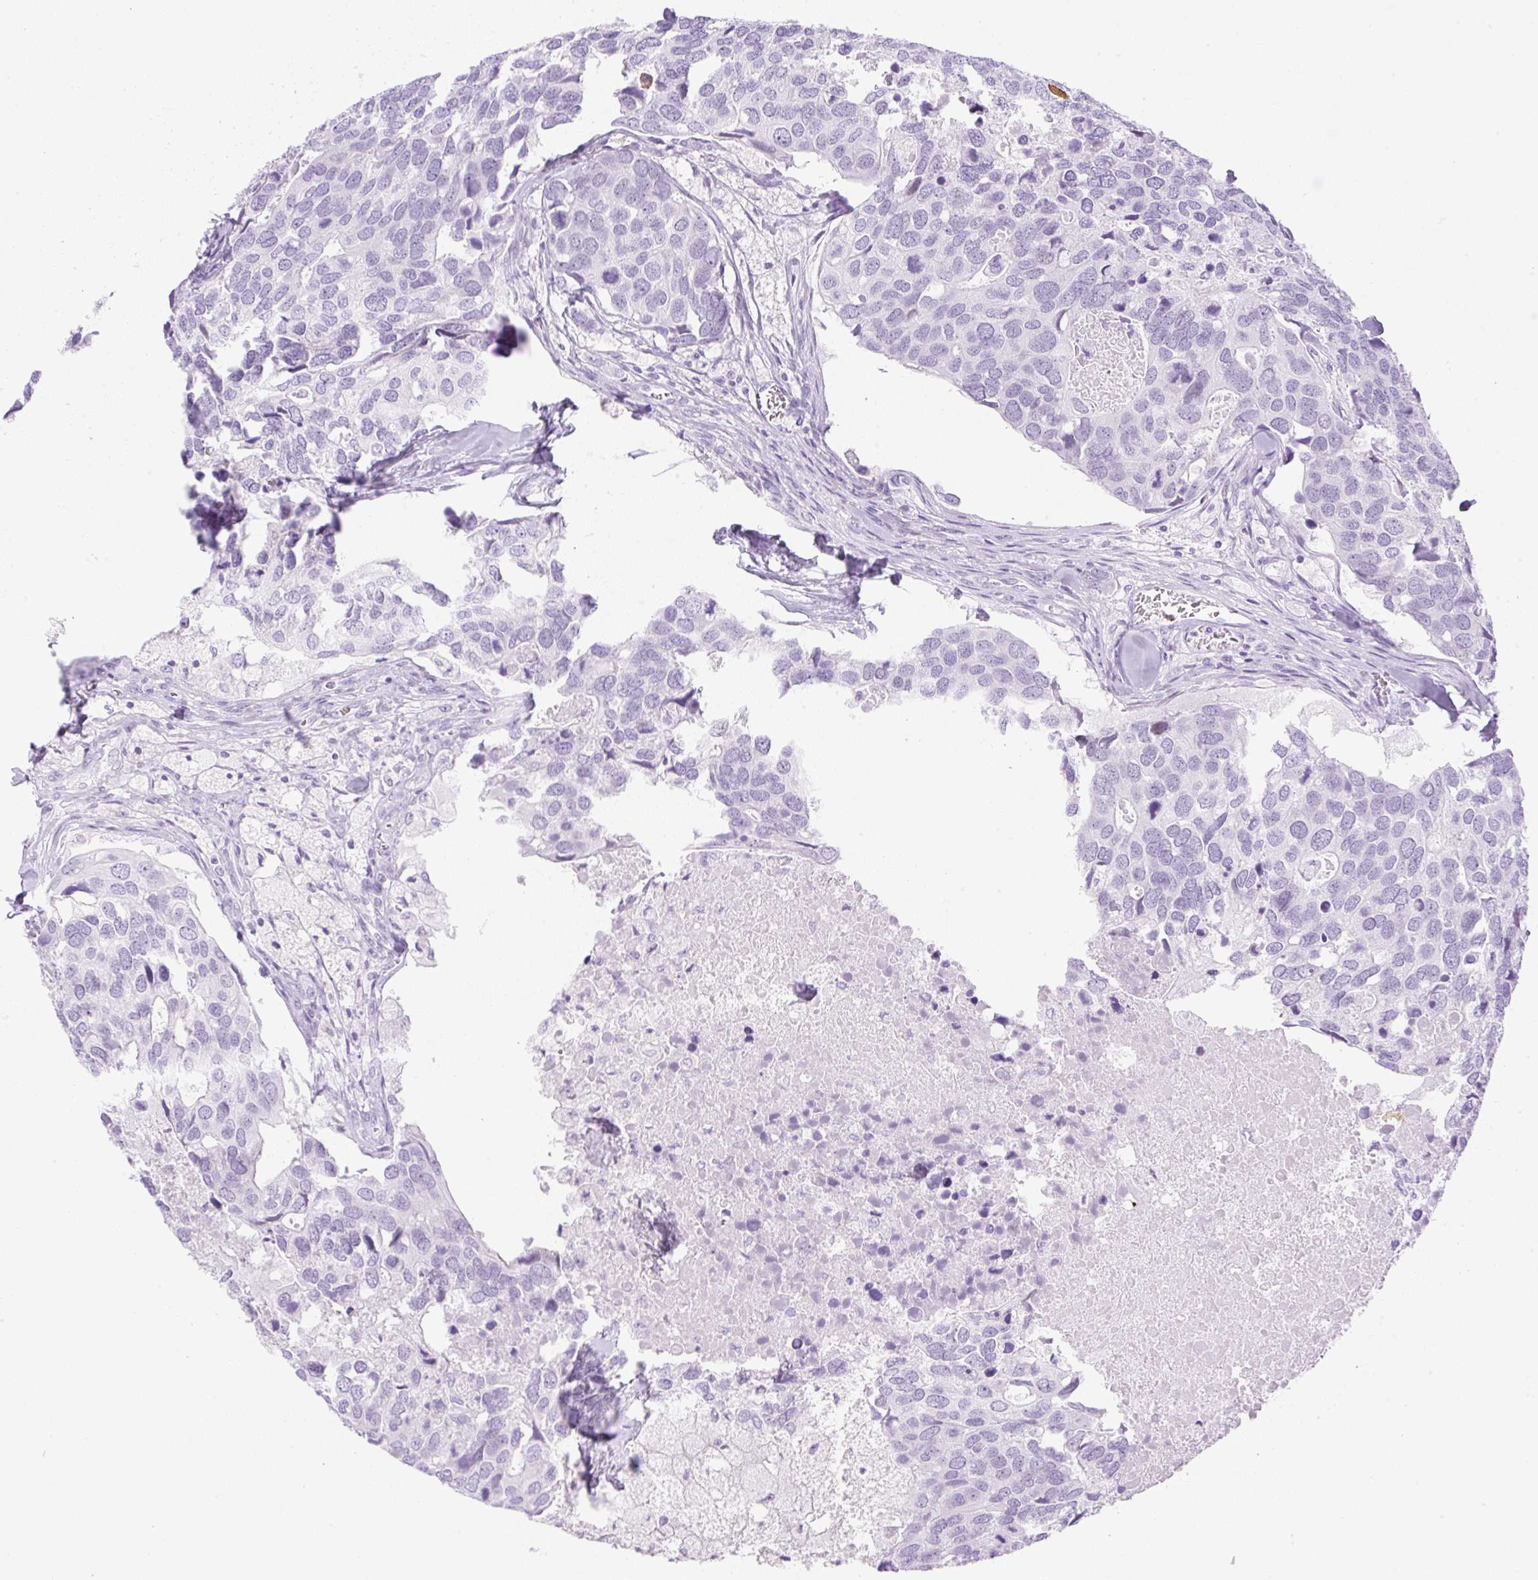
{"staining": {"intensity": "negative", "quantity": "none", "location": "none"}, "tissue": "breast cancer", "cell_type": "Tumor cells", "image_type": "cancer", "snomed": [{"axis": "morphology", "description": "Duct carcinoma"}, {"axis": "topography", "description": "Breast"}], "caption": "High power microscopy histopathology image of an immunohistochemistry (IHC) photomicrograph of breast invasive ductal carcinoma, revealing no significant expression in tumor cells.", "gene": "SPRR4", "patient": {"sex": "female", "age": 83}}